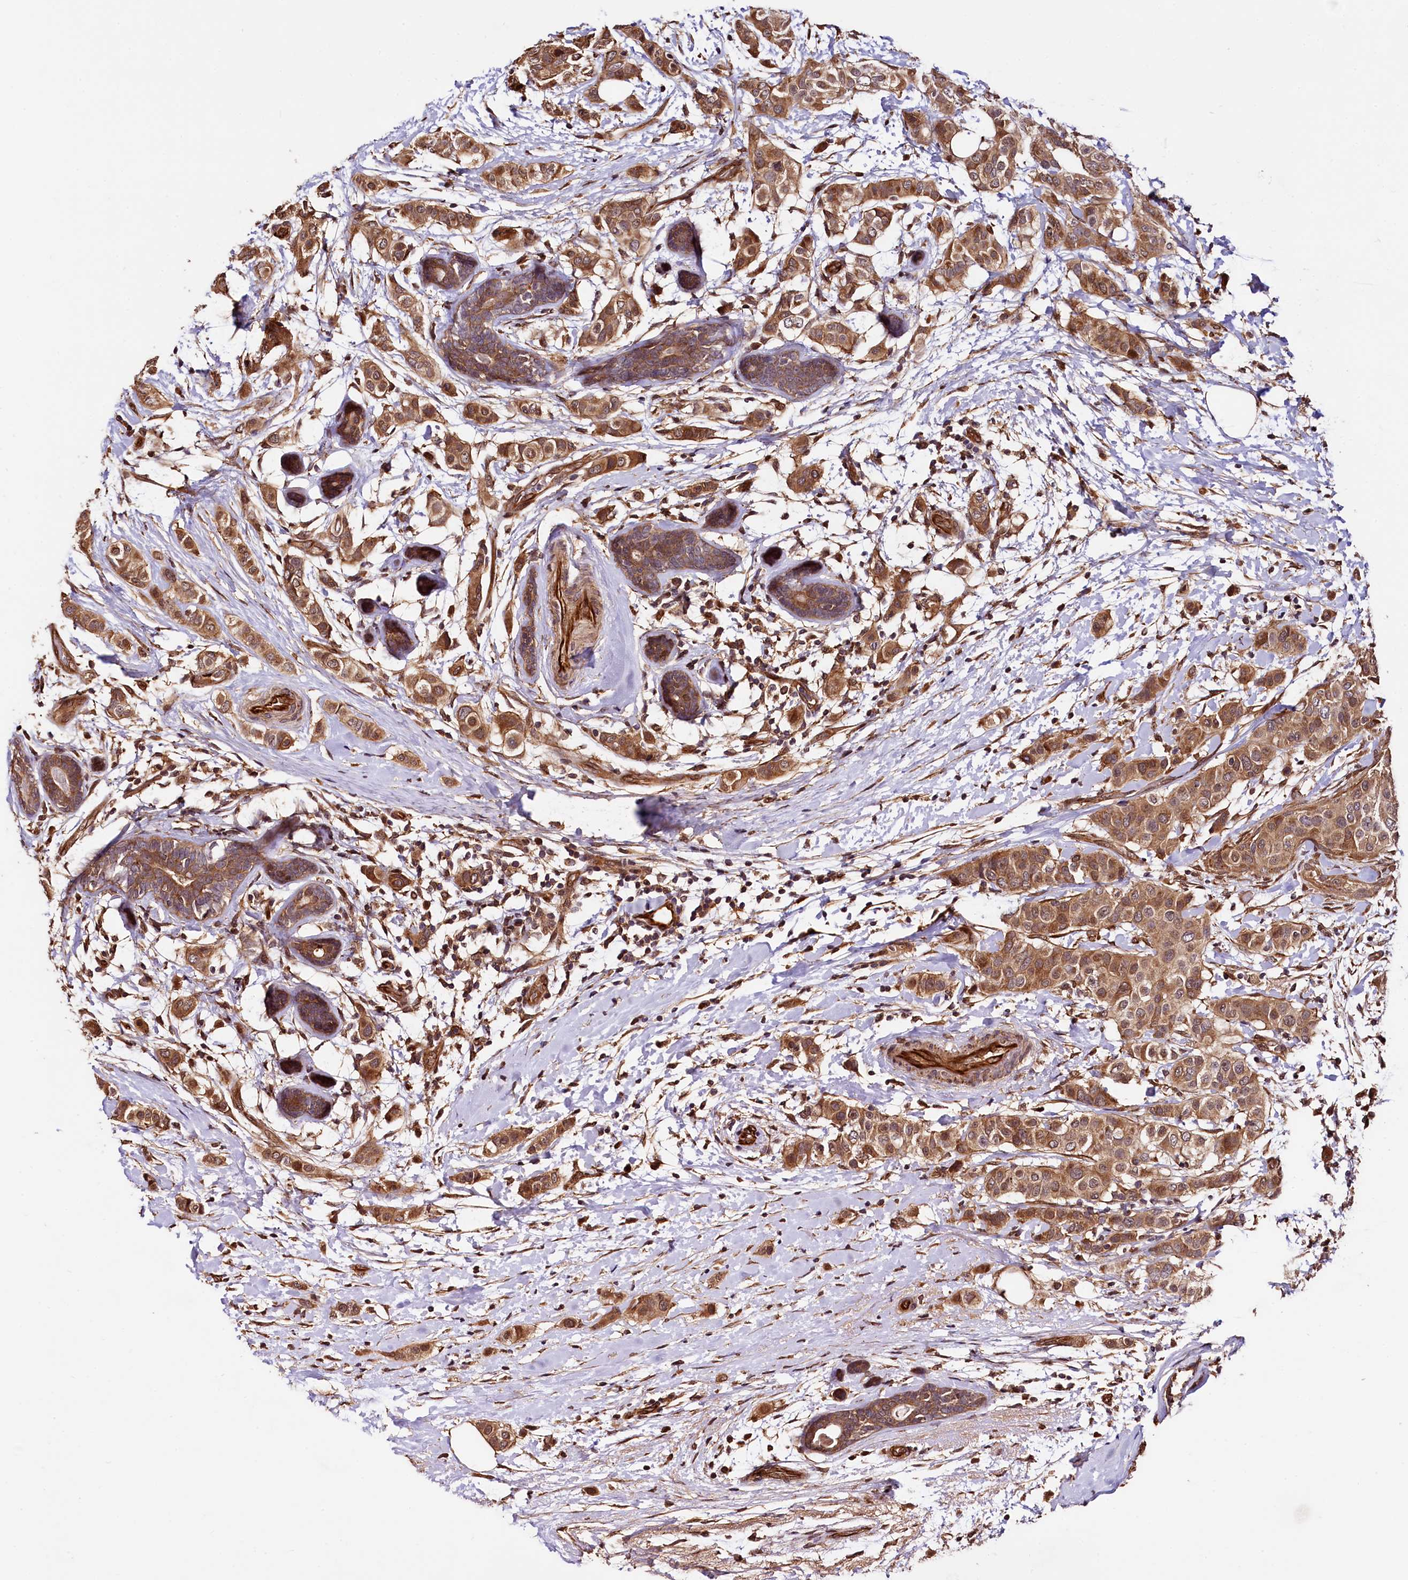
{"staining": {"intensity": "moderate", "quantity": ">75%", "location": "cytoplasmic/membranous"}, "tissue": "breast cancer", "cell_type": "Tumor cells", "image_type": "cancer", "snomed": [{"axis": "morphology", "description": "Lobular carcinoma"}, {"axis": "topography", "description": "Breast"}], "caption": "Human lobular carcinoma (breast) stained for a protein (brown) shows moderate cytoplasmic/membranous positive staining in approximately >75% of tumor cells.", "gene": "TBCEL", "patient": {"sex": "female", "age": 51}}